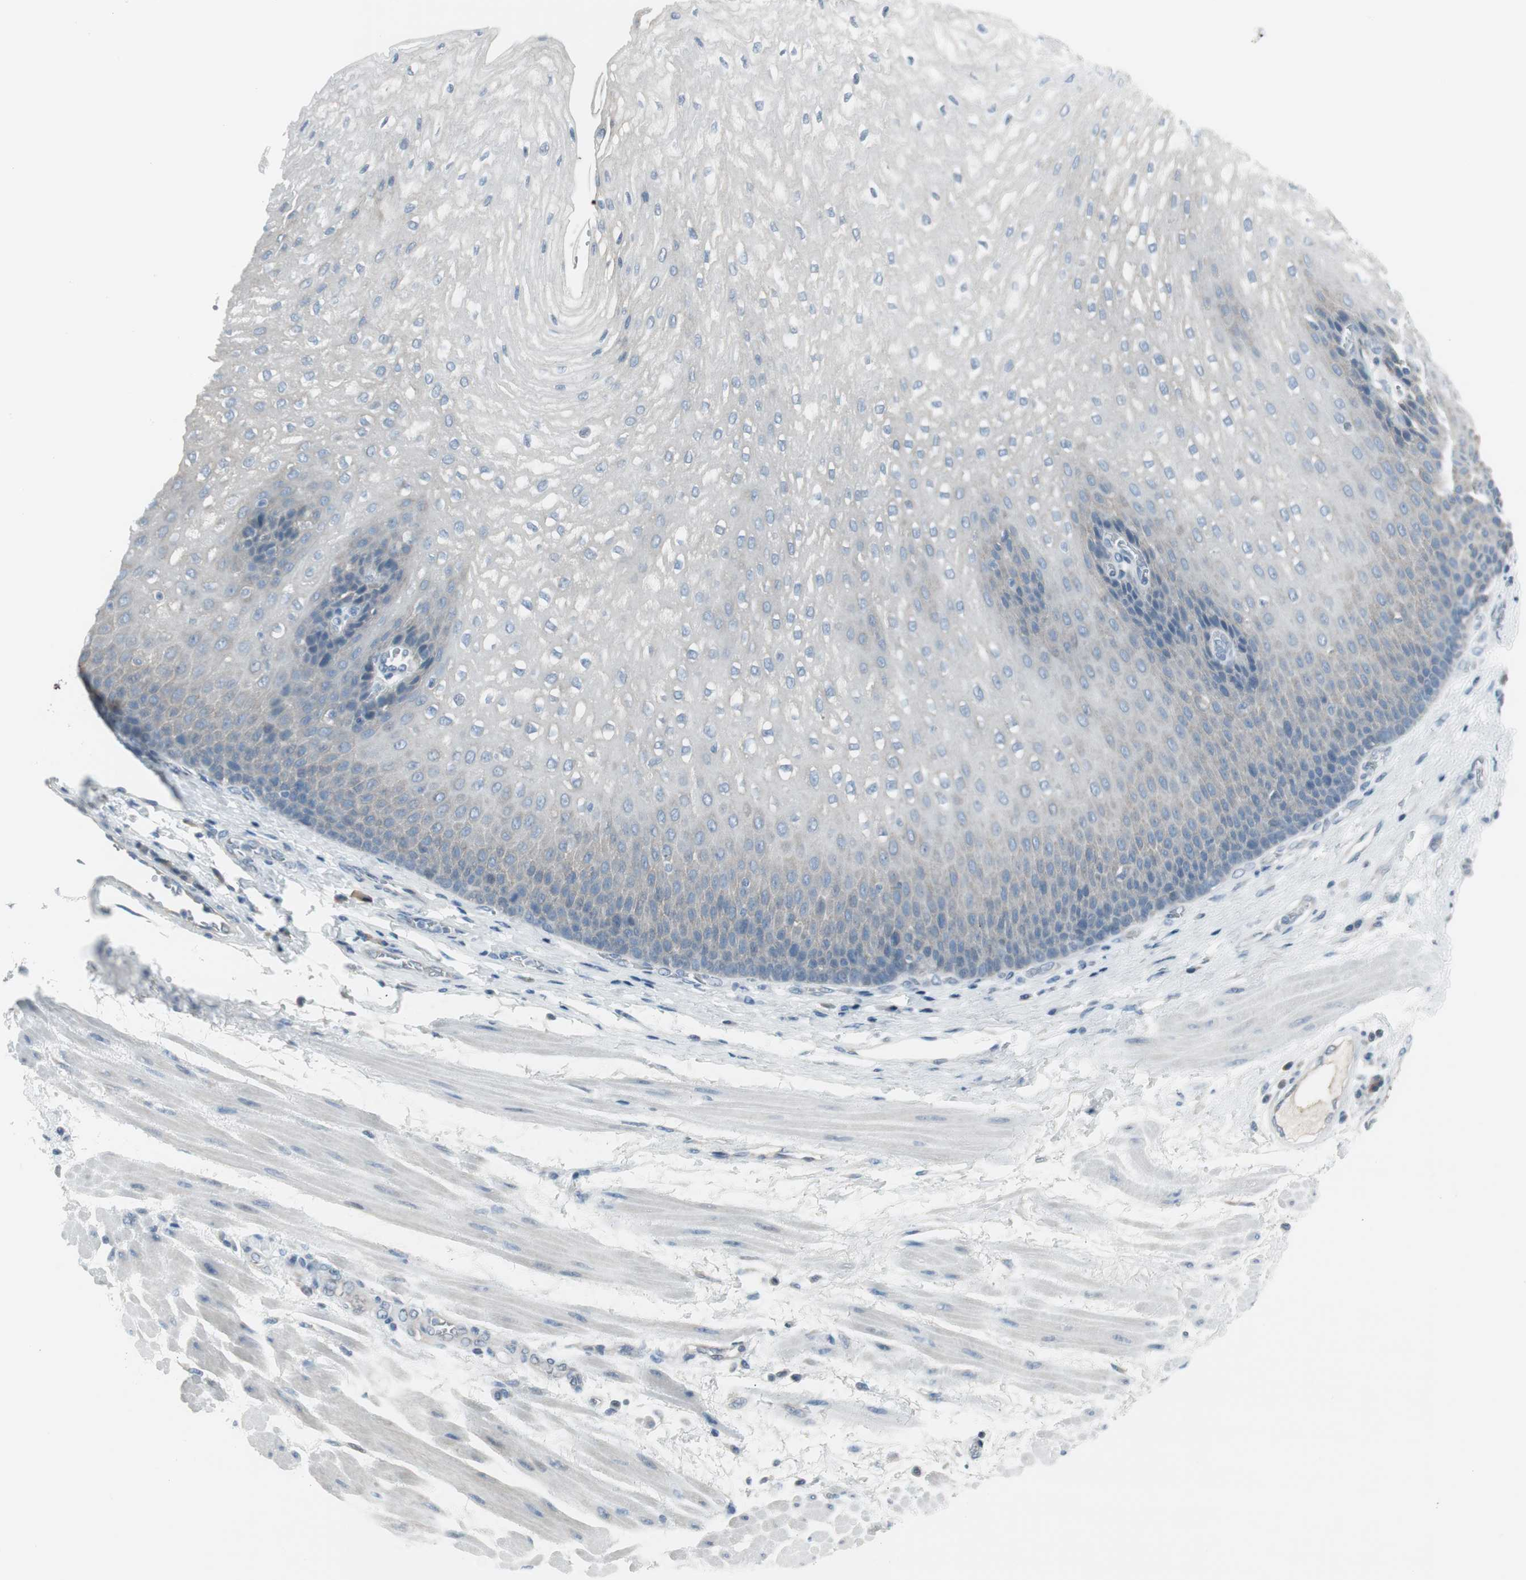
{"staining": {"intensity": "weak", "quantity": "<25%", "location": "cytoplasmic/membranous"}, "tissue": "esophagus", "cell_type": "Squamous epithelial cells", "image_type": "normal", "snomed": [{"axis": "morphology", "description": "Normal tissue, NOS"}, {"axis": "topography", "description": "Esophagus"}], "caption": "An immunohistochemistry micrograph of unremarkable esophagus is shown. There is no staining in squamous epithelial cells of esophagus. (DAB immunohistochemistry visualized using brightfield microscopy, high magnification).", "gene": "AGR2", "patient": {"sex": "male", "age": 48}}